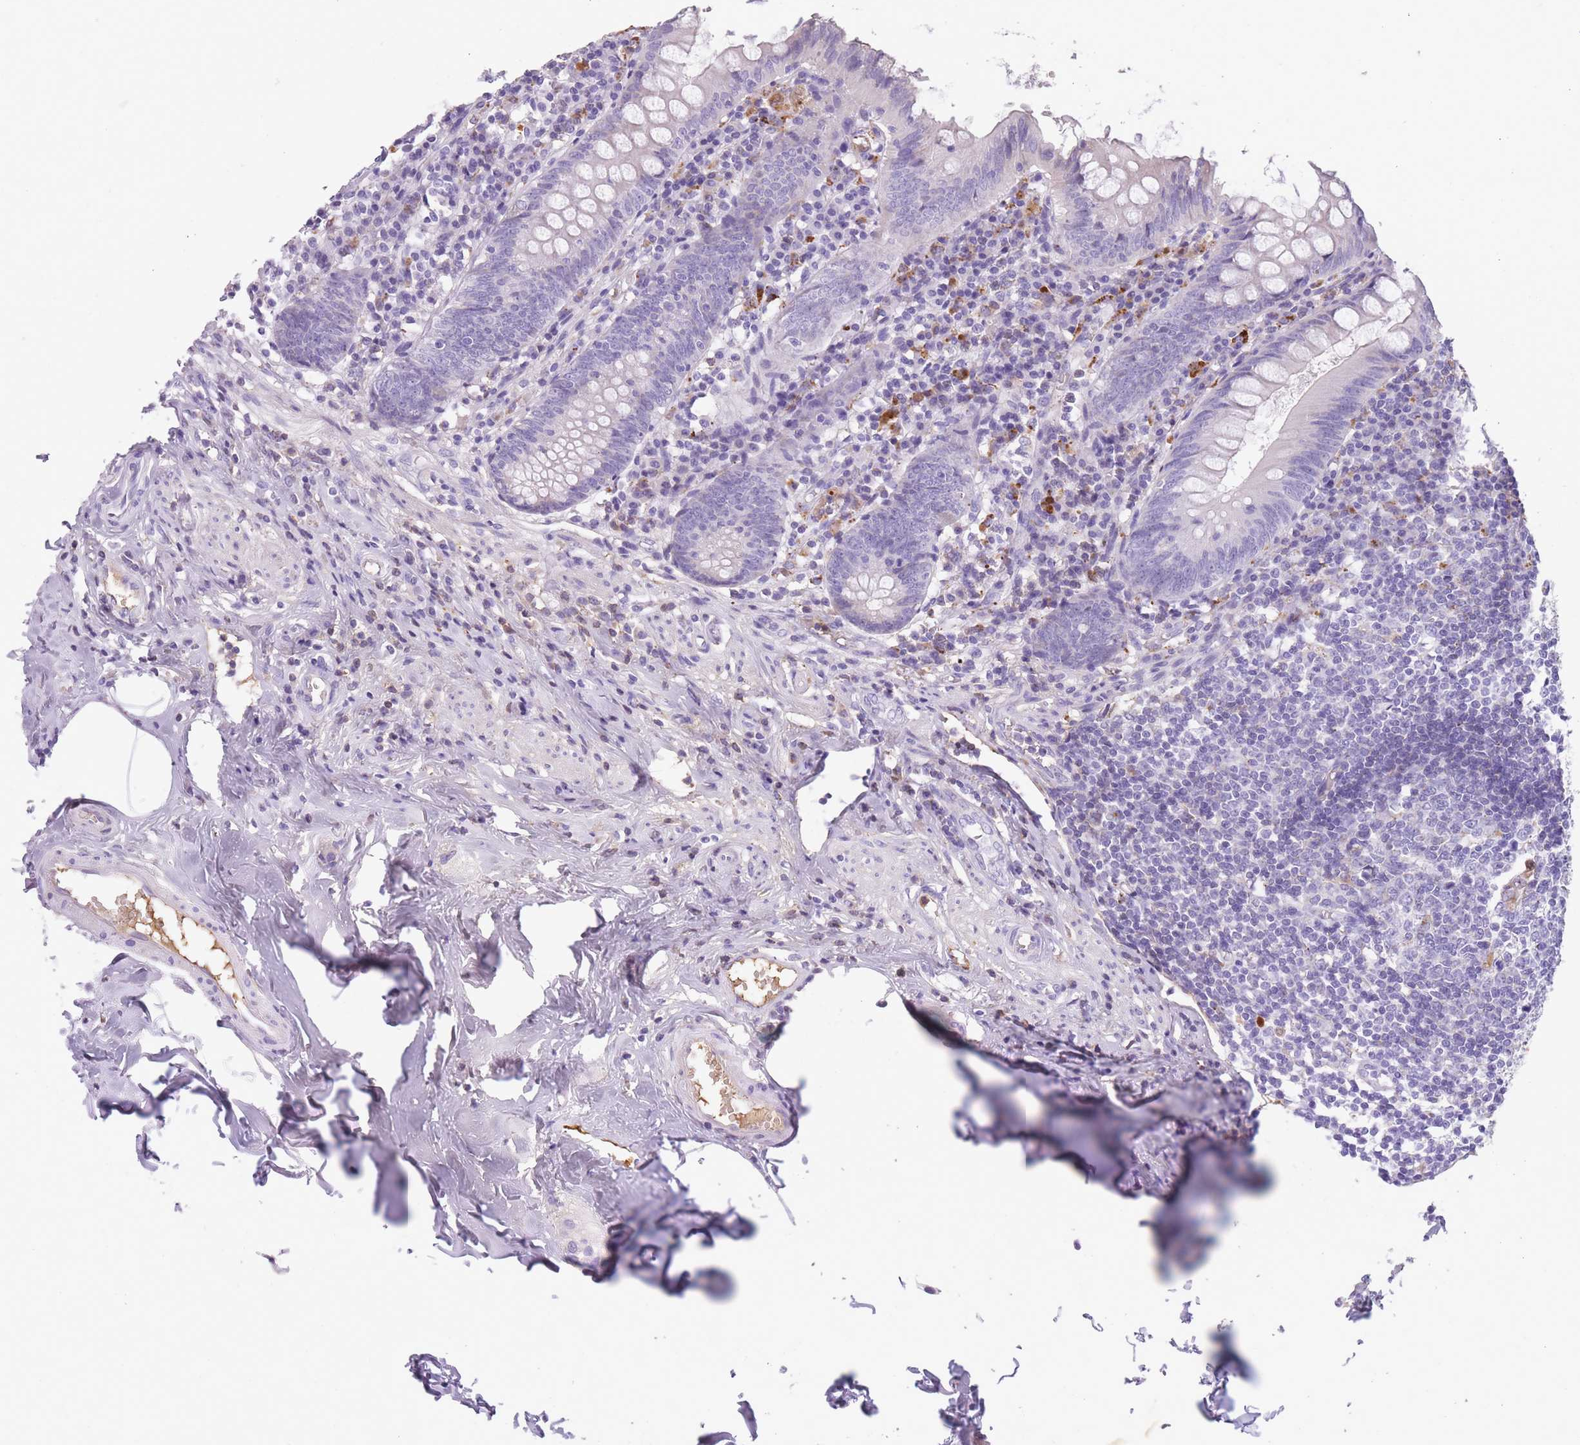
{"staining": {"intensity": "negative", "quantity": "none", "location": "none"}, "tissue": "appendix", "cell_type": "Glandular cells", "image_type": "normal", "snomed": [{"axis": "morphology", "description": "Normal tissue, NOS"}, {"axis": "topography", "description": "Appendix"}], "caption": "IHC micrograph of unremarkable appendix stained for a protein (brown), which reveals no expression in glandular cells. (DAB immunohistochemistry visualized using brightfield microscopy, high magnification).", "gene": "GNAT1", "patient": {"sex": "female", "age": 54}}